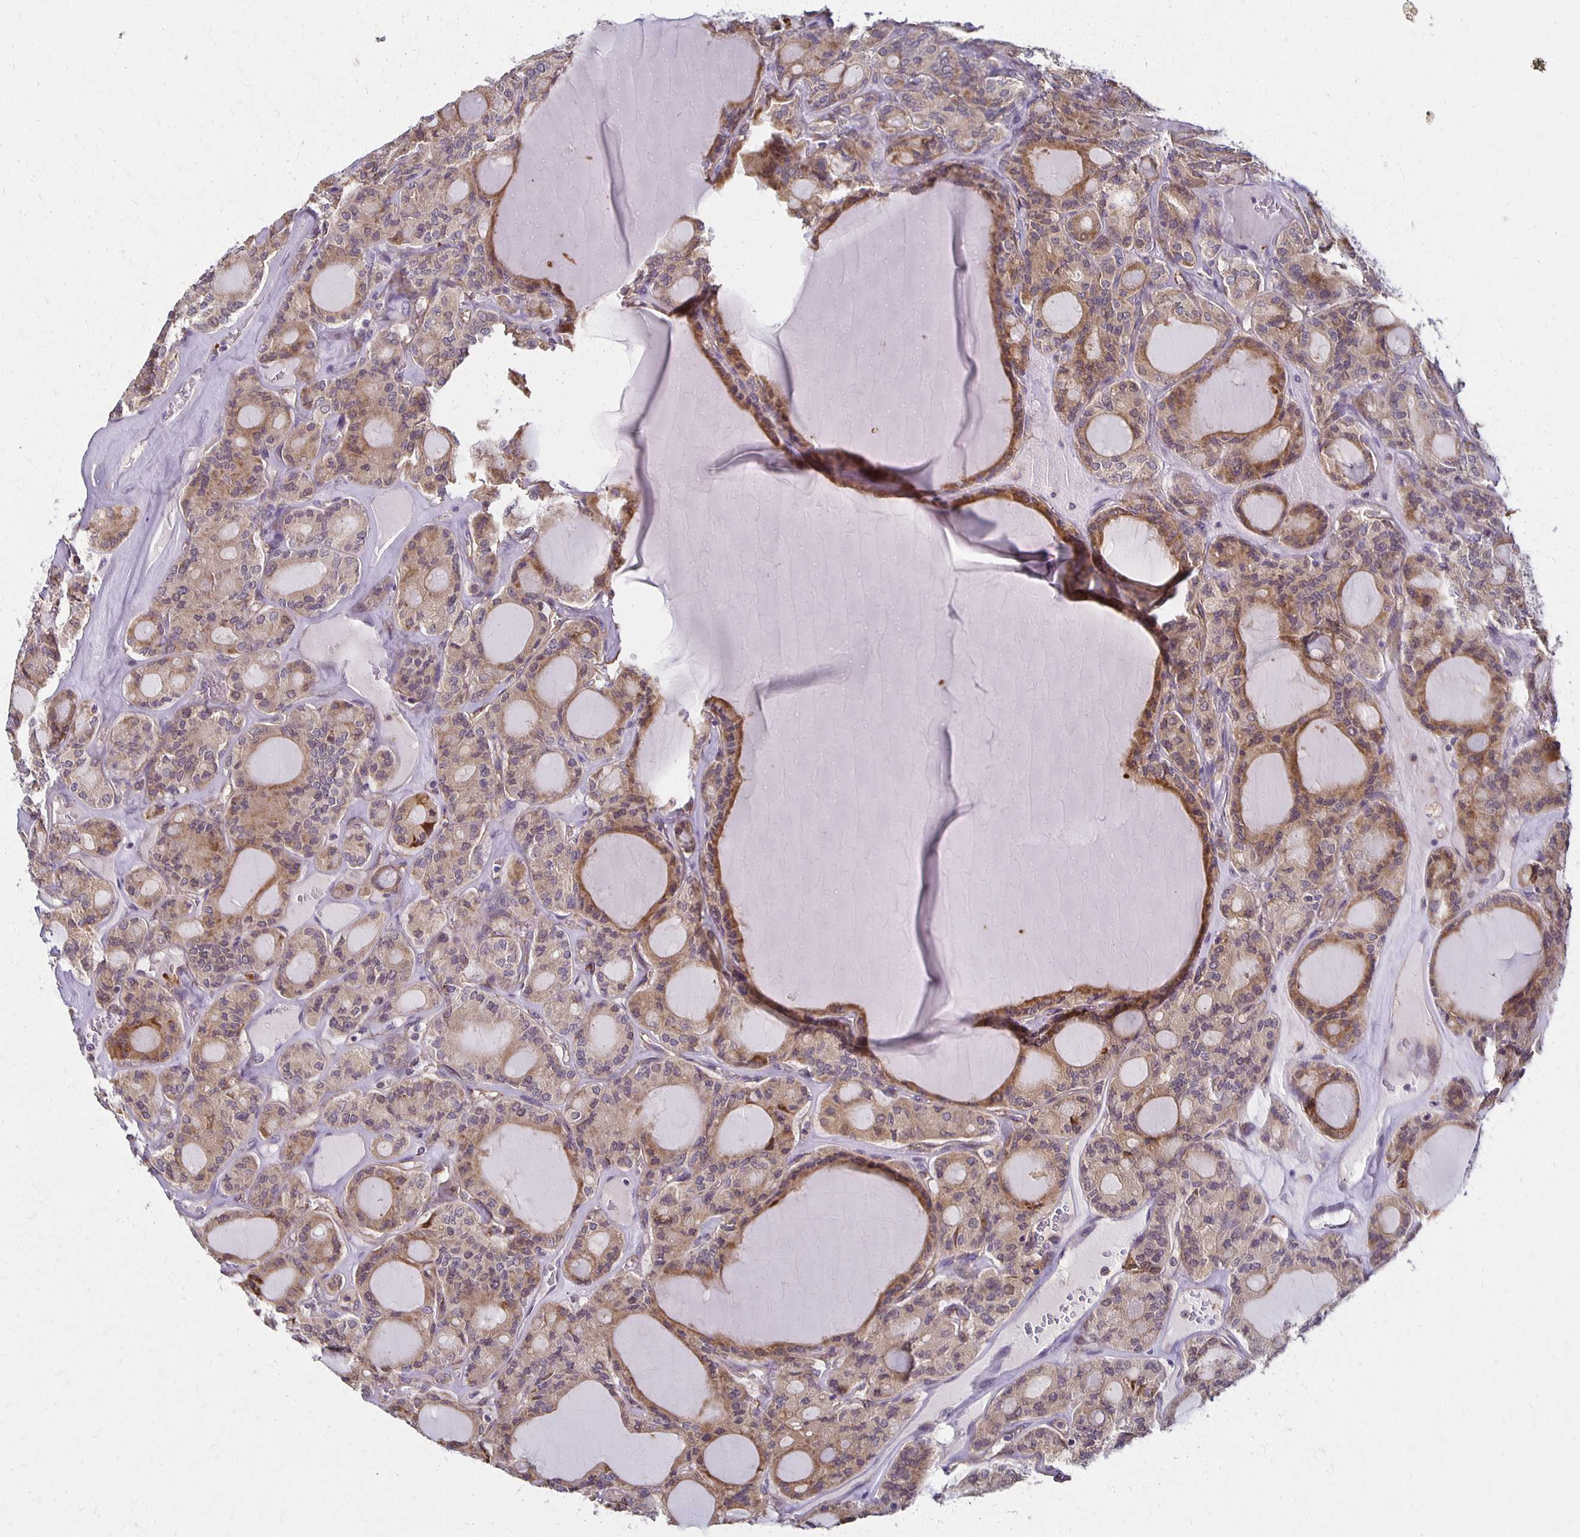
{"staining": {"intensity": "weak", "quantity": ">75%", "location": "cytoplasmic/membranous"}, "tissue": "thyroid cancer", "cell_type": "Tumor cells", "image_type": "cancer", "snomed": [{"axis": "morphology", "description": "Papillary adenocarcinoma, NOS"}, {"axis": "topography", "description": "Thyroid gland"}], "caption": "A high-resolution micrograph shows IHC staining of thyroid papillary adenocarcinoma, which reveals weak cytoplasmic/membranous staining in about >75% of tumor cells. The staining is performed using DAB (3,3'-diaminobenzidine) brown chromogen to label protein expression. The nuclei are counter-stained blue using hematoxylin.", "gene": "GPX4", "patient": {"sex": "male", "age": 87}}